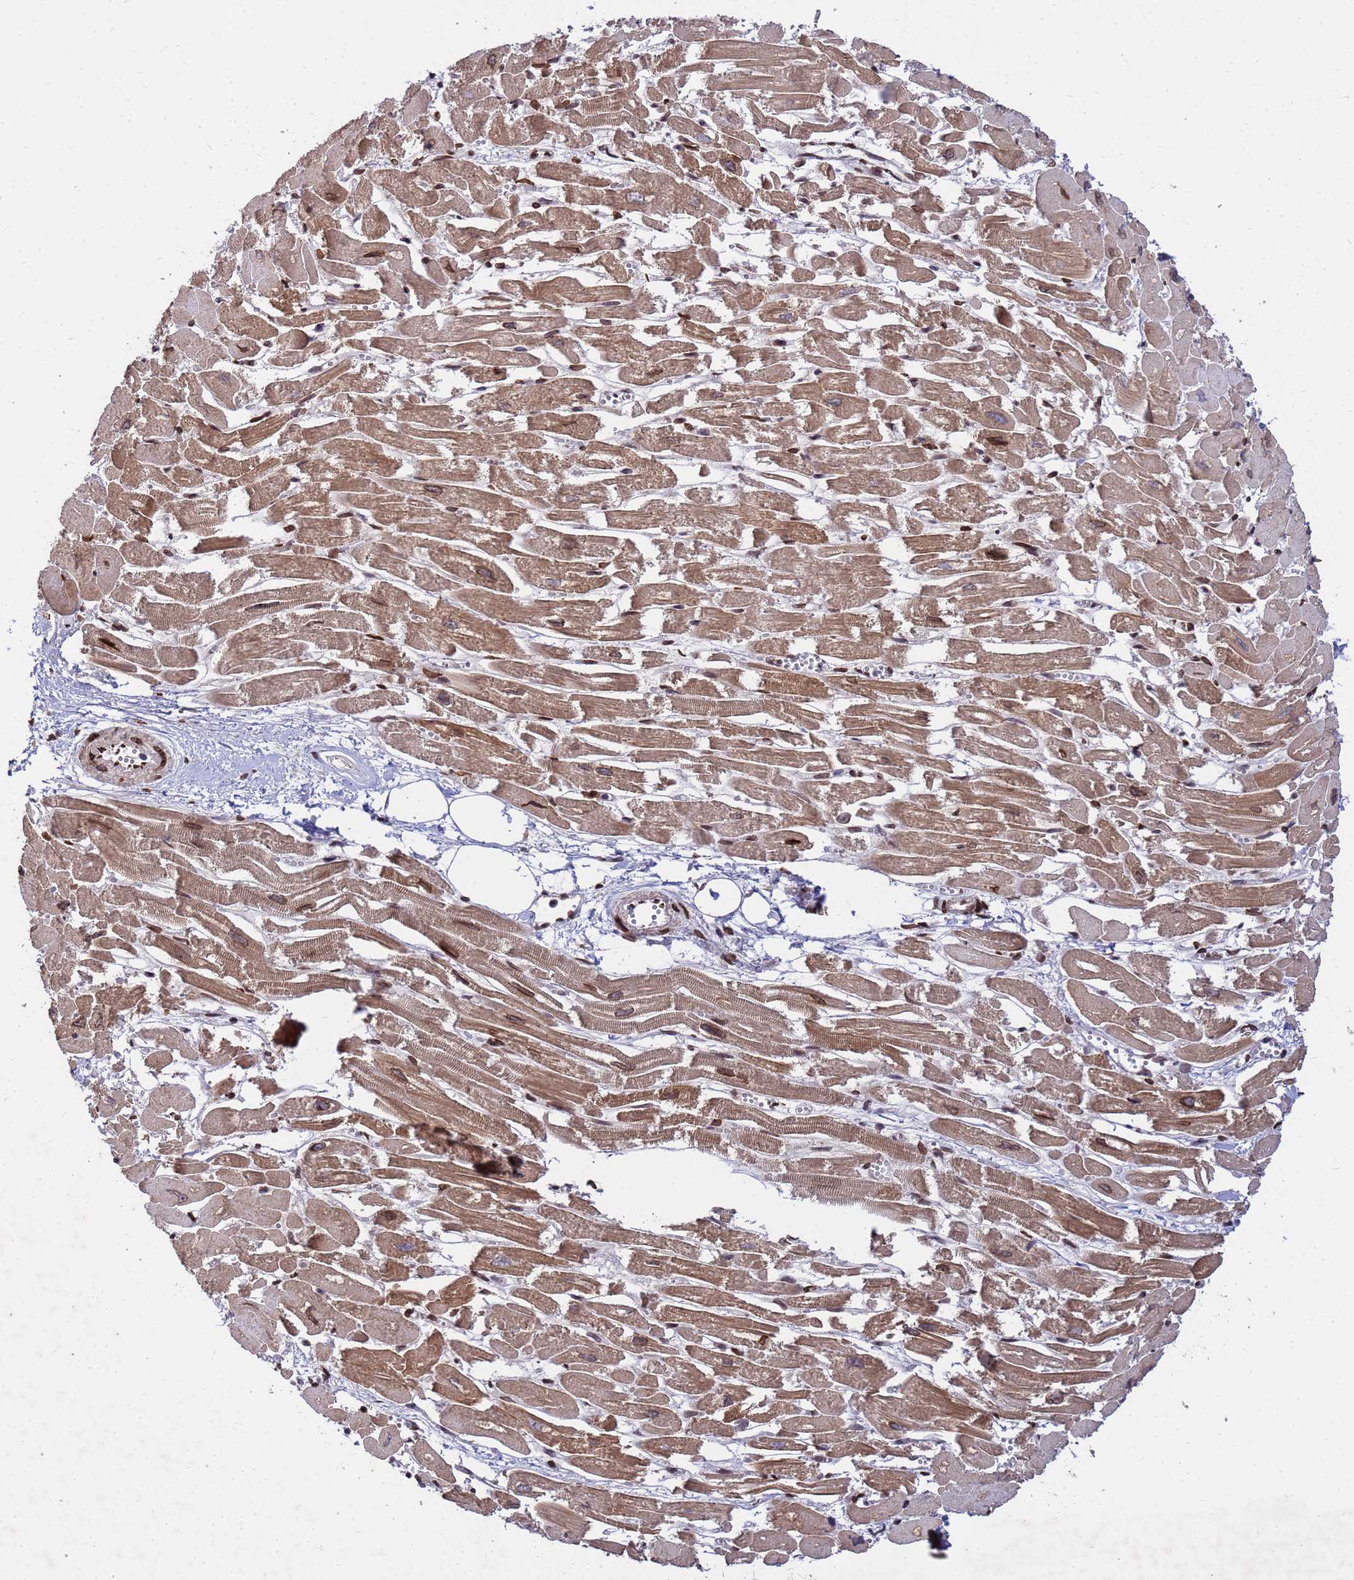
{"staining": {"intensity": "moderate", "quantity": ">75%", "location": "cytoplasmic/membranous,nuclear"}, "tissue": "heart muscle", "cell_type": "Cardiomyocytes", "image_type": "normal", "snomed": [{"axis": "morphology", "description": "Normal tissue, NOS"}, {"axis": "topography", "description": "Heart"}], "caption": "Heart muscle stained with immunohistochemistry (IHC) displays moderate cytoplasmic/membranous,nuclear staining in about >75% of cardiomyocytes. (brown staining indicates protein expression, while blue staining denotes nuclei).", "gene": "GPR135", "patient": {"sex": "male", "age": 54}}